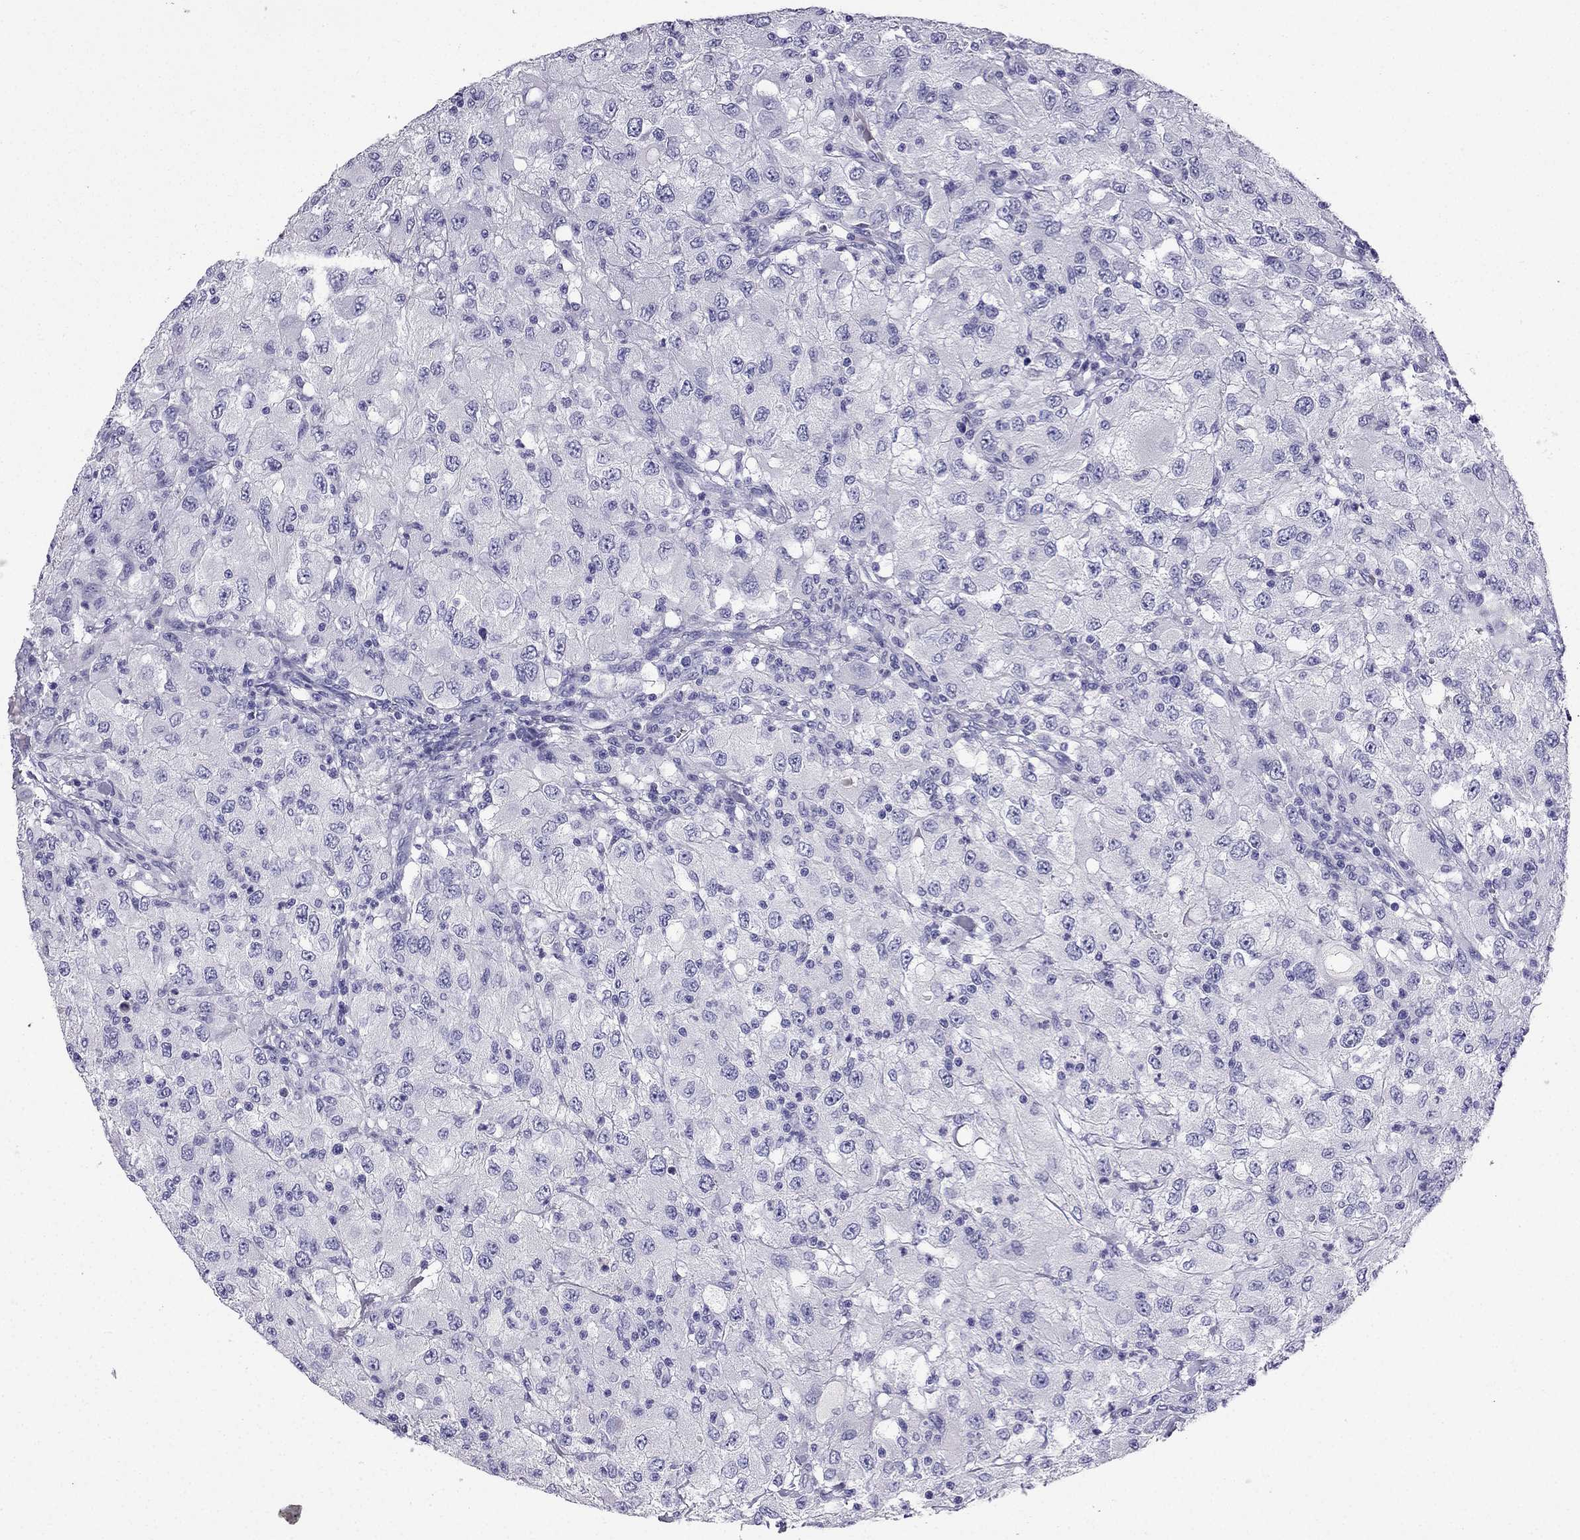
{"staining": {"intensity": "negative", "quantity": "none", "location": "none"}, "tissue": "renal cancer", "cell_type": "Tumor cells", "image_type": "cancer", "snomed": [{"axis": "morphology", "description": "Adenocarcinoma, NOS"}, {"axis": "topography", "description": "Kidney"}], "caption": "Tumor cells are negative for protein expression in human renal adenocarcinoma. (DAB (3,3'-diaminobenzidine) IHC, high magnification).", "gene": "NPTX1", "patient": {"sex": "female", "age": 67}}